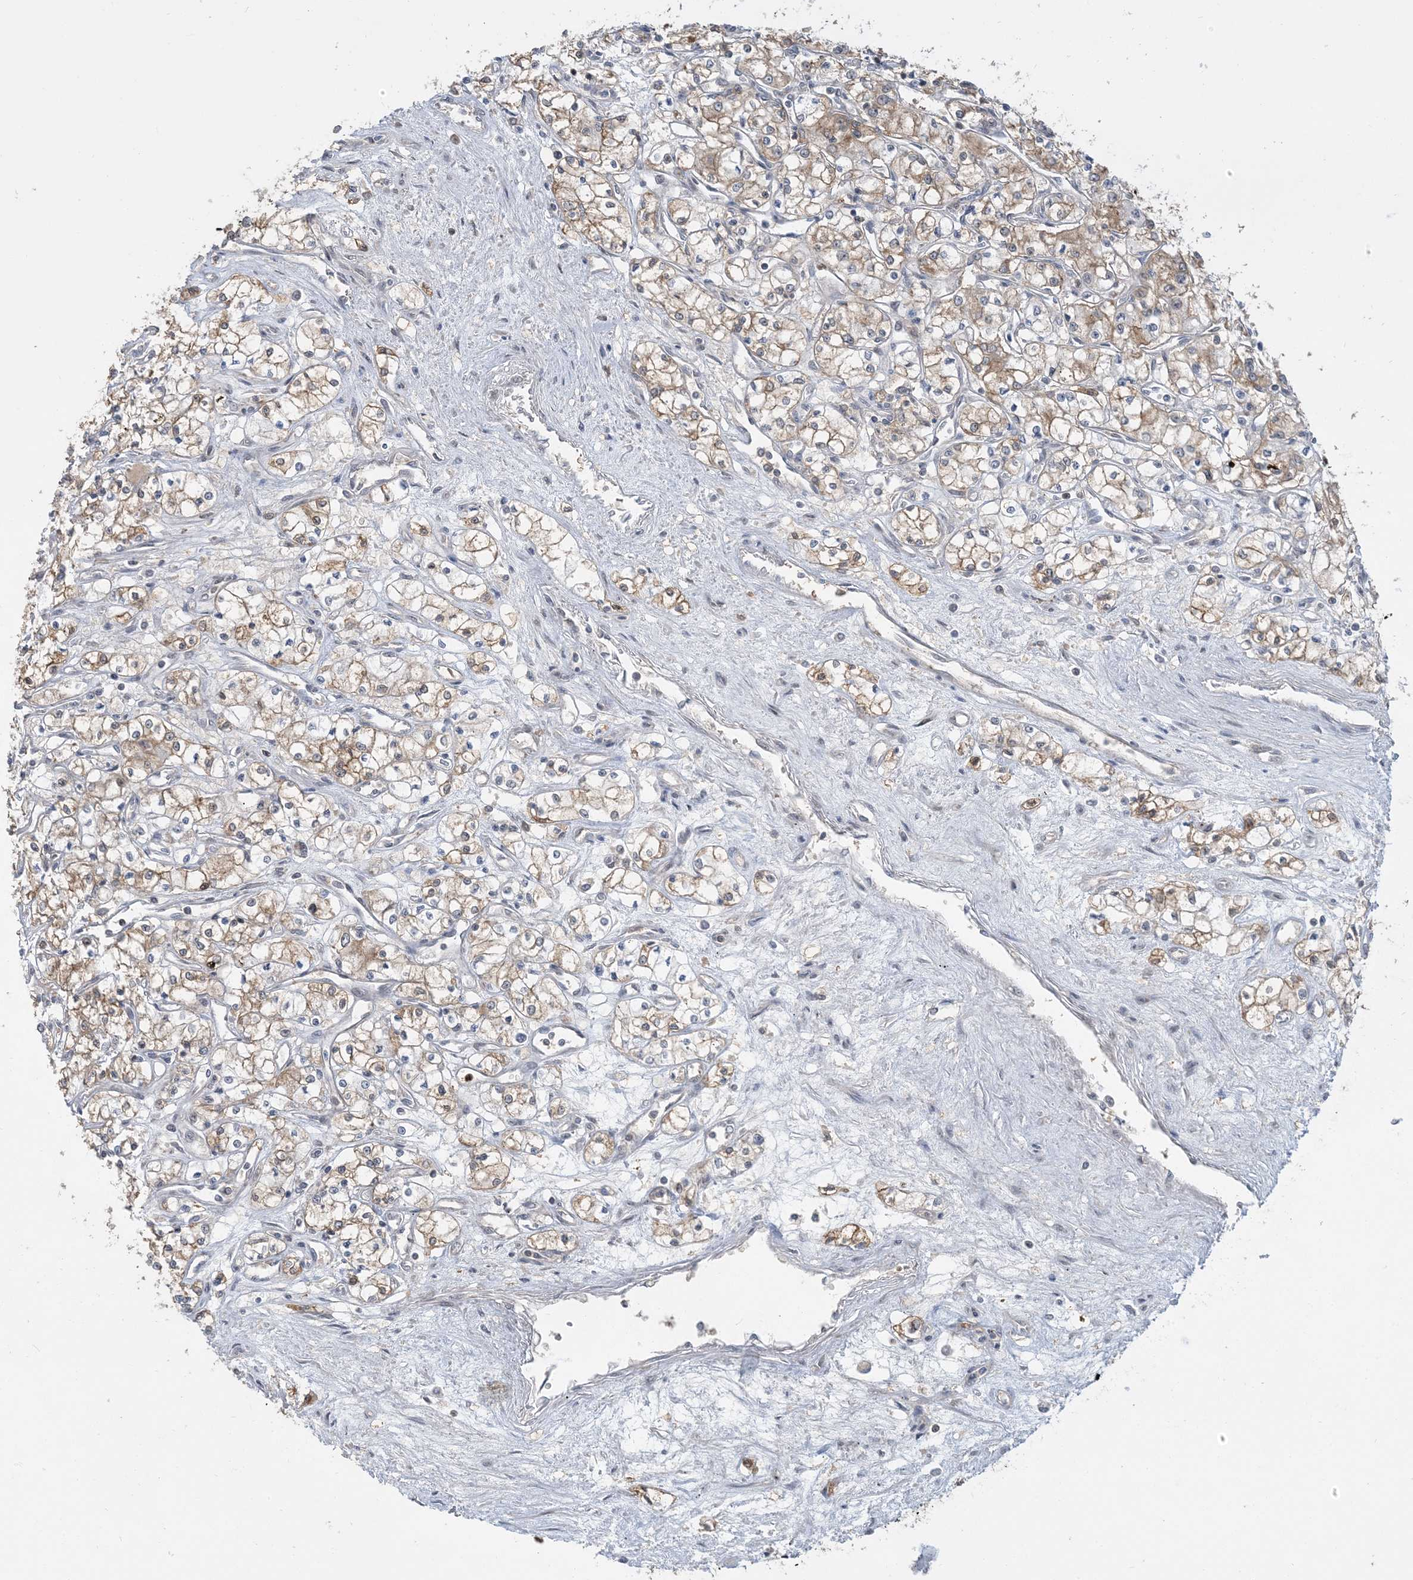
{"staining": {"intensity": "moderate", "quantity": "25%-75%", "location": "cytoplasmic/membranous"}, "tissue": "renal cancer", "cell_type": "Tumor cells", "image_type": "cancer", "snomed": [{"axis": "morphology", "description": "Adenocarcinoma, NOS"}, {"axis": "topography", "description": "Kidney"}], "caption": "Immunohistochemistry of human renal cancer (adenocarcinoma) exhibits medium levels of moderate cytoplasmic/membranous staining in about 25%-75% of tumor cells.", "gene": "PRRT3", "patient": {"sex": "male", "age": 59}}